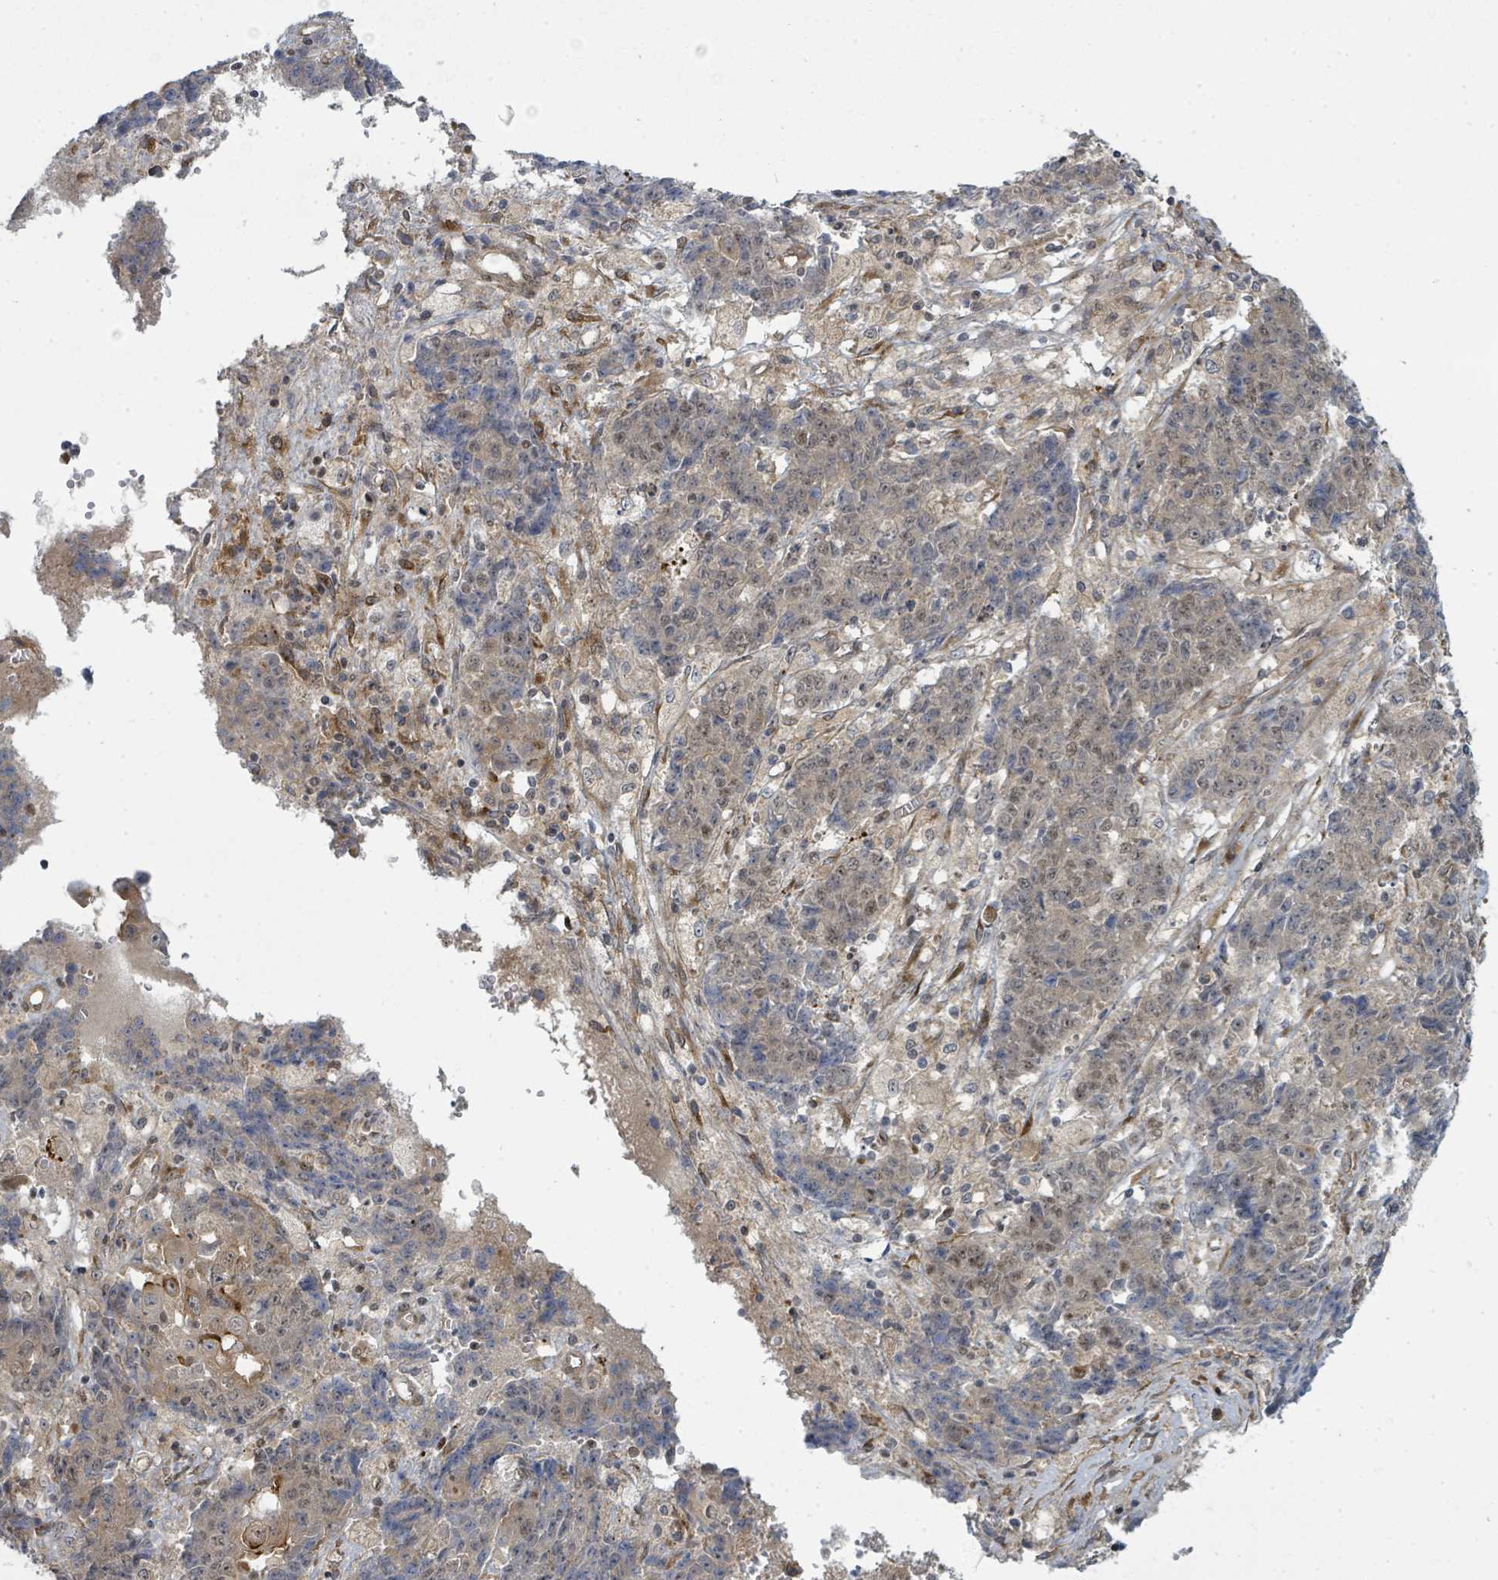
{"staining": {"intensity": "moderate", "quantity": "<25%", "location": "cytoplasmic/membranous"}, "tissue": "ovarian cancer", "cell_type": "Tumor cells", "image_type": "cancer", "snomed": [{"axis": "morphology", "description": "Carcinoma, endometroid"}, {"axis": "topography", "description": "Ovary"}], "caption": "Immunohistochemical staining of human ovarian cancer (endometroid carcinoma) displays moderate cytoplasmic/membranous protein expression in about <25% of tumor cells.", "gene": "PSMG2", "patient": {"sex": "female", "age": 42}}